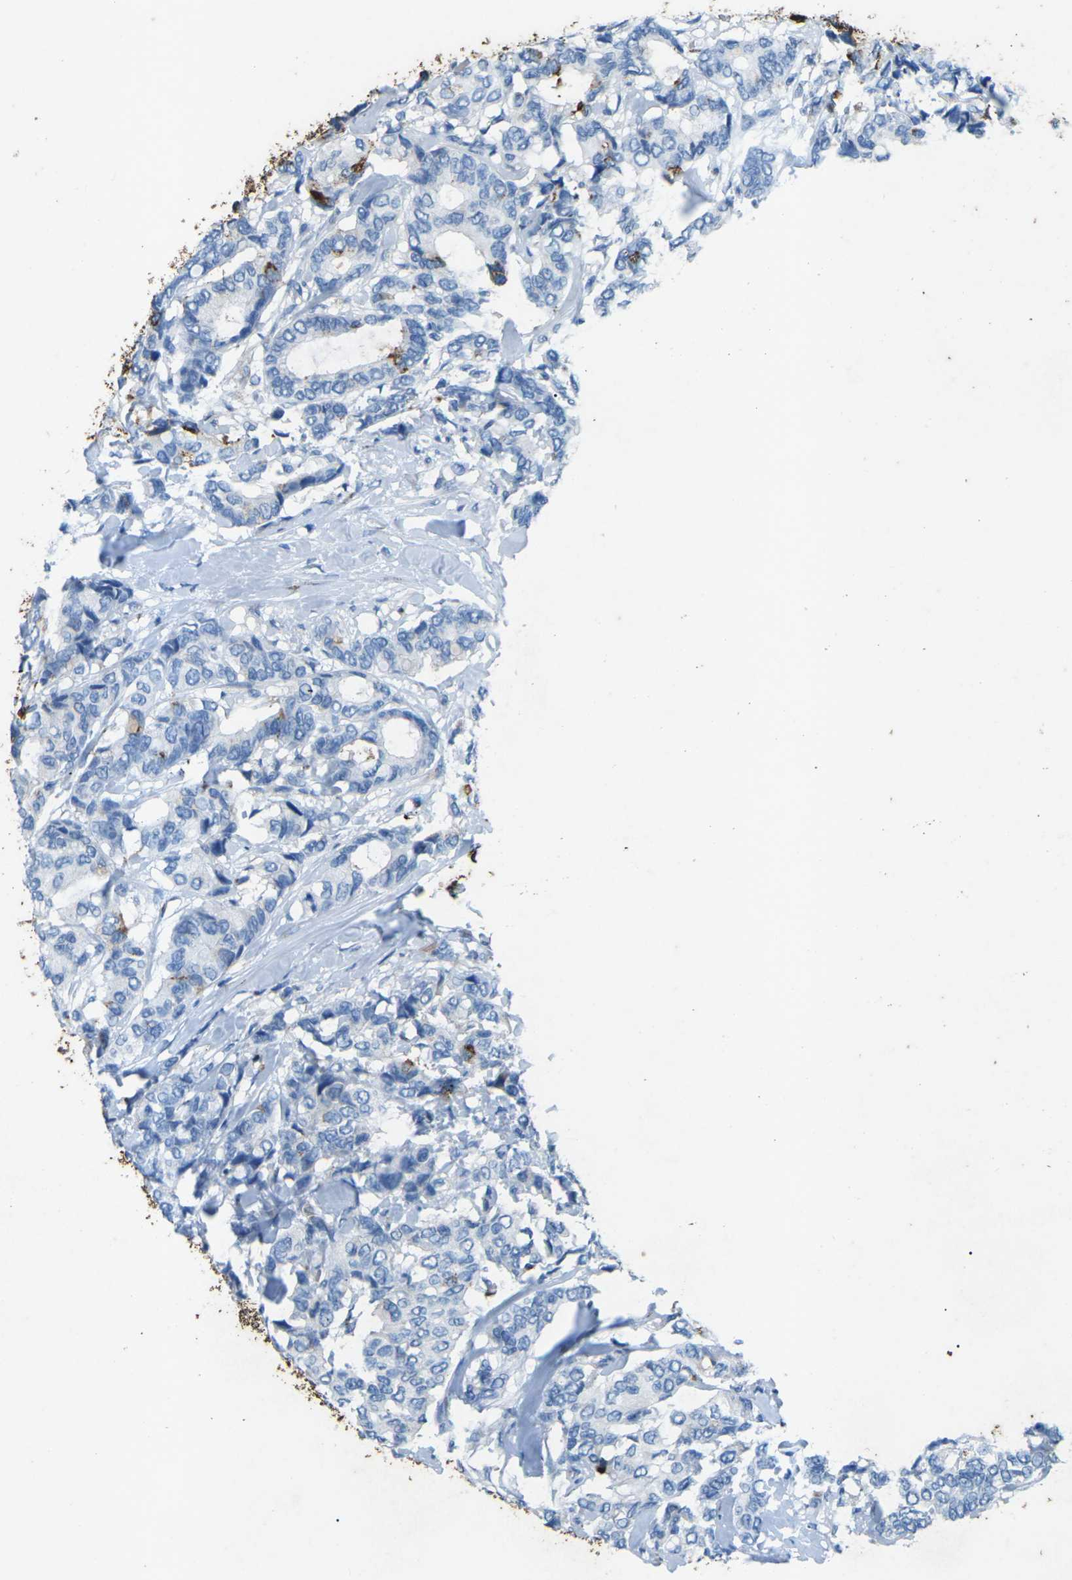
{"staining": {"intensity": "negative", "quantity": "none", "location": "none"}, "tissue": "breast cancer", "cell_type": "Tumor cells", "image_type": "cancer", "snomed": [{"axis": "morphology", "description": "Duct carcinoma"}, {"axis": "topography", "description": "Breast"}], "caption": "Immunohistochemistry photomicrograph of neoplastic tissue: human breast cancer stained with DAB reveals no significant protein staining in tumor cells.", "gene": "CTAGE1", "patient": {"sex": "female", "age": 87}}